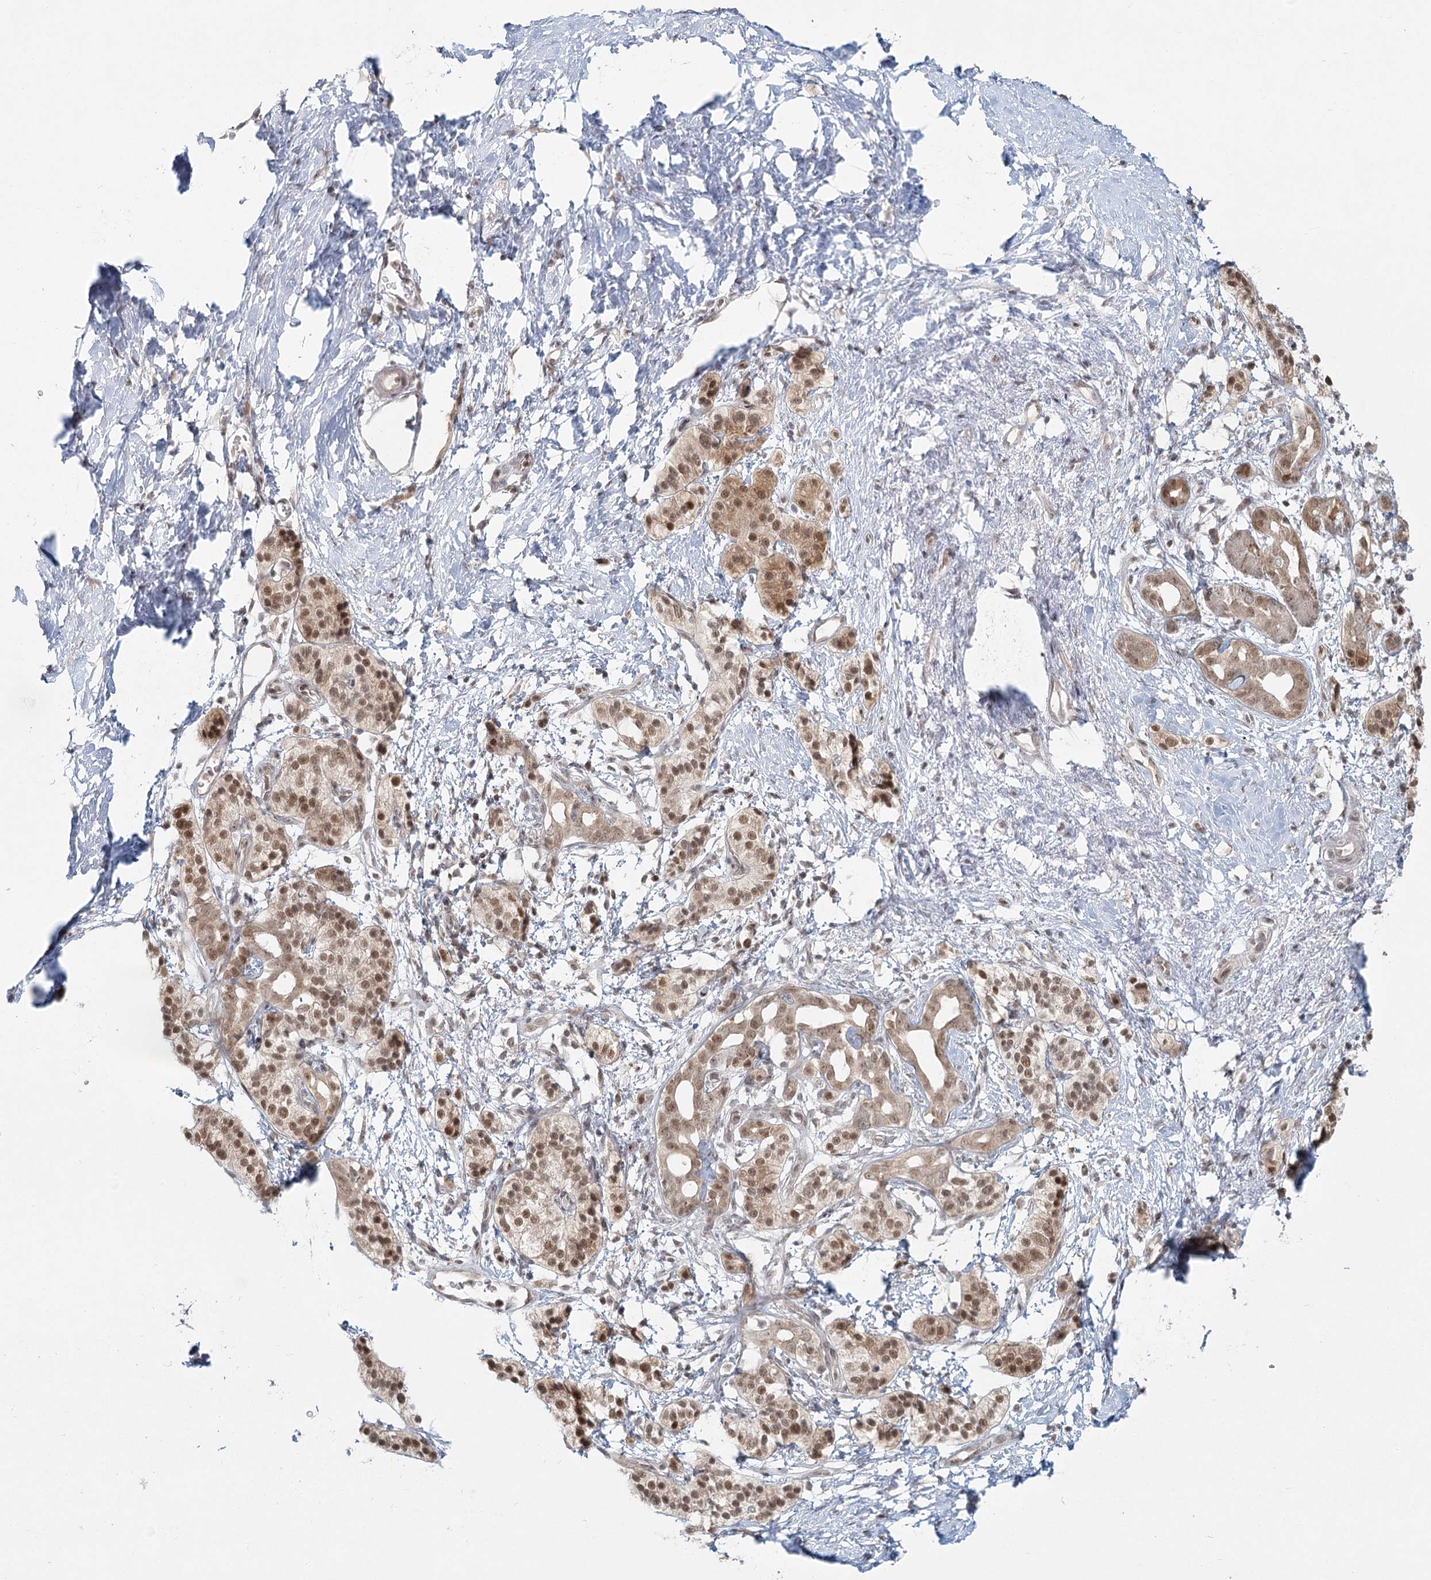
{"staining": {"intensity": "weak", "quantity": ">75%", "location": "cytoplasmic/membranous,nuclear"}, "tissue": "pancreatic cancer", "cell_type": "Tumor cells", "image_type": "cancer", "snomed": [{"axis": "morphology", "description": "Adenocarcinoma, NOS"}, {"axis": "topography", "description": "Pancreas"}], "caption": "Immunohistochemistry (IHC) histopathology image of neoplastic tissue: human adenocarcinoma (pancreatic) stained using IHC reveals low levels of weak protein expression localized specifically in the cytoplasmic/membranous and nuclear of tumor cells, appearing as a cytoplasmic/membranous and nuclear brown color.", "gene": "R3HCC1L", "patient": {"sex": "male", "age": 50}}